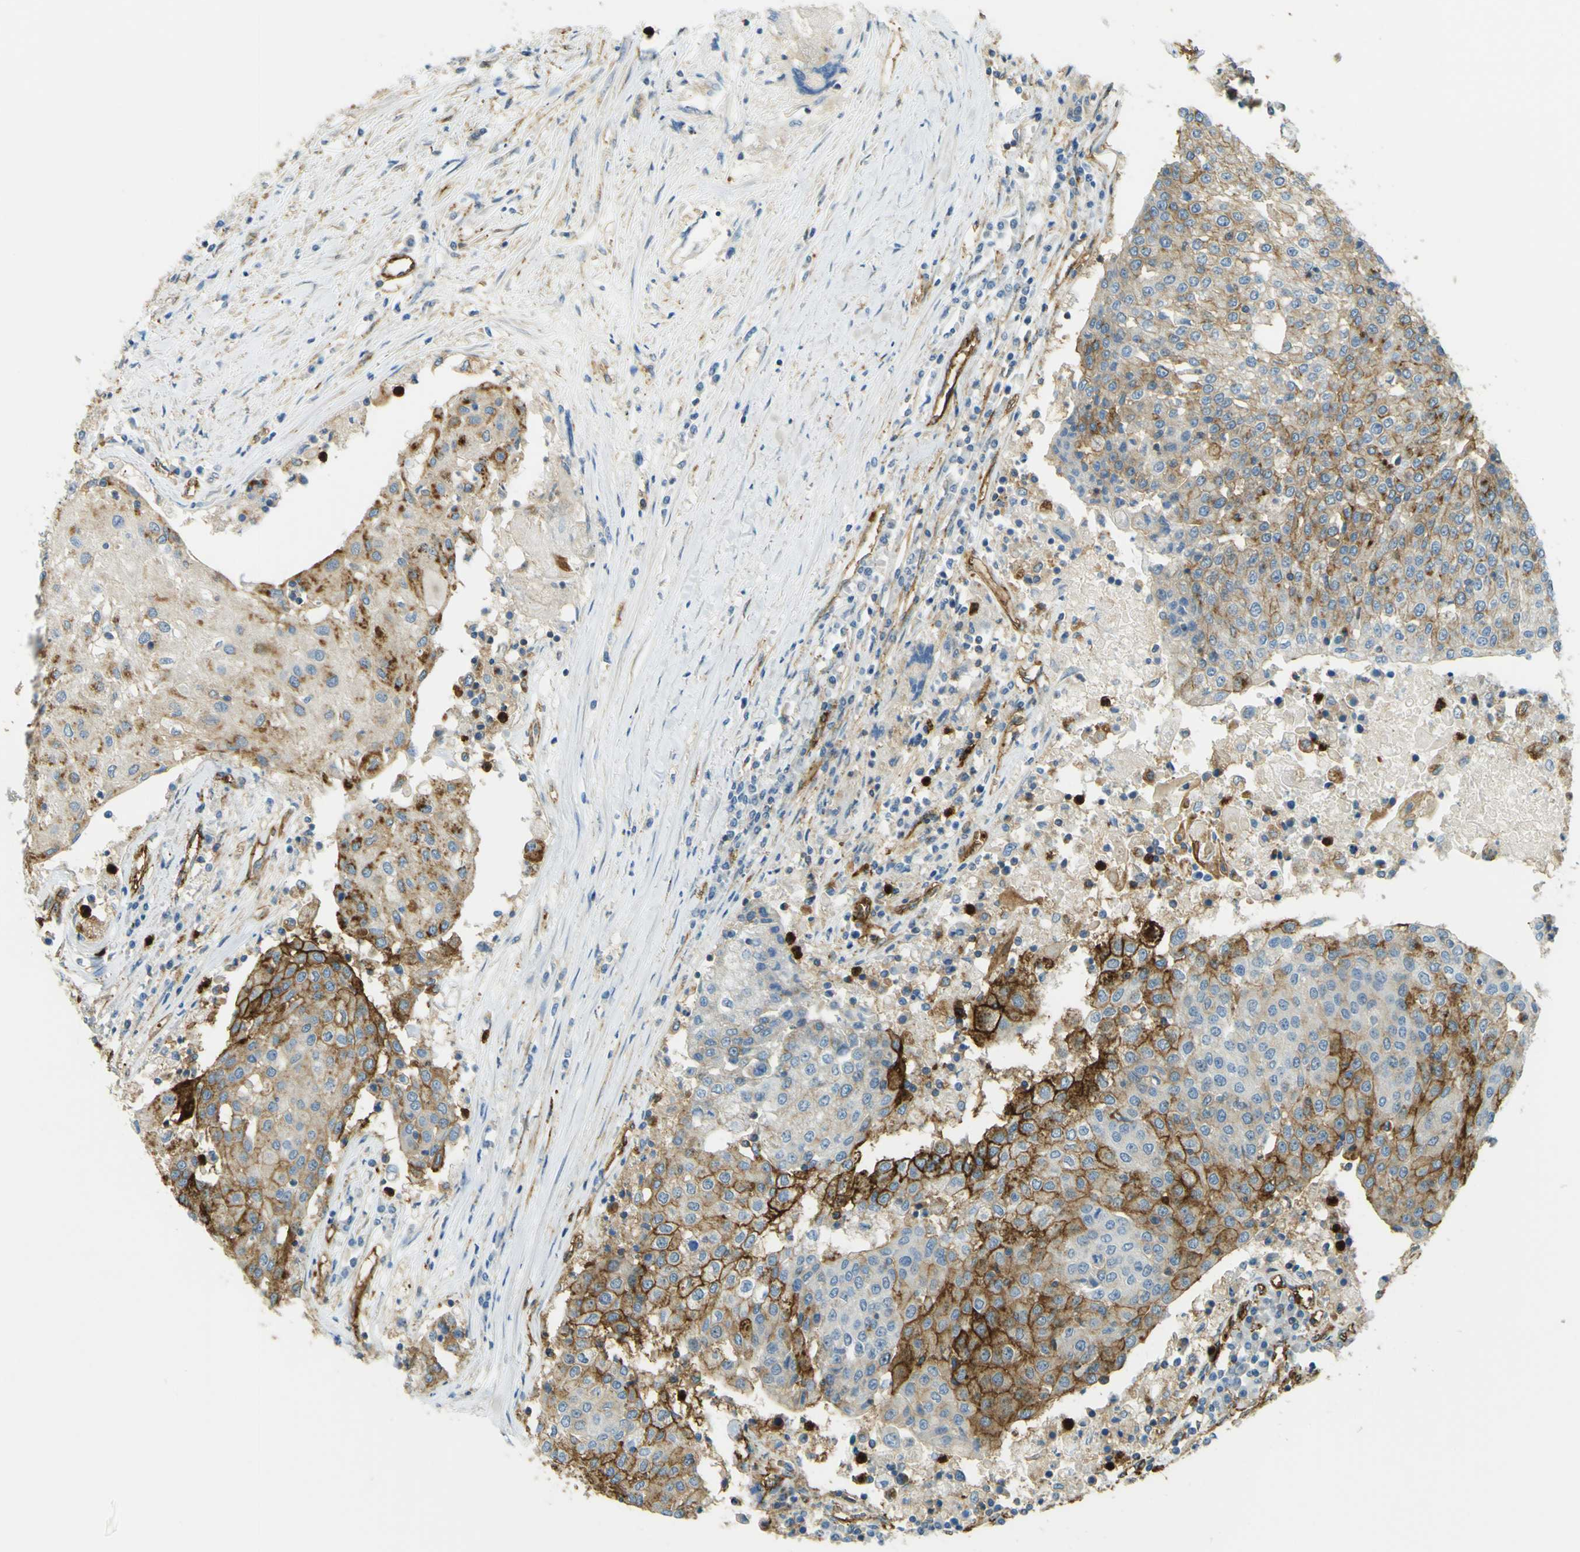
{"staining": {"intensity": "moderate", "quantity": "25%-75%", "location": "cytoplasmic/membranous"}, "tissue": "urothelial cancer", "cell_type": "Tumor cells", "image_type": "cancer", "snomed": [{"axis": "morphology", "description": "Urothelial carcinoma, High grade"}, {"axis": "topography", "description": "Urinary bladder"}], "caption": "A medium amount of moderate cytoplasmic/membranous expression is appreciated in about 25%-75% of tumor cells in urothelial cancer tissue.", "gene": "PLXDC1", "patient": {"sex": "female", "age": 85}}